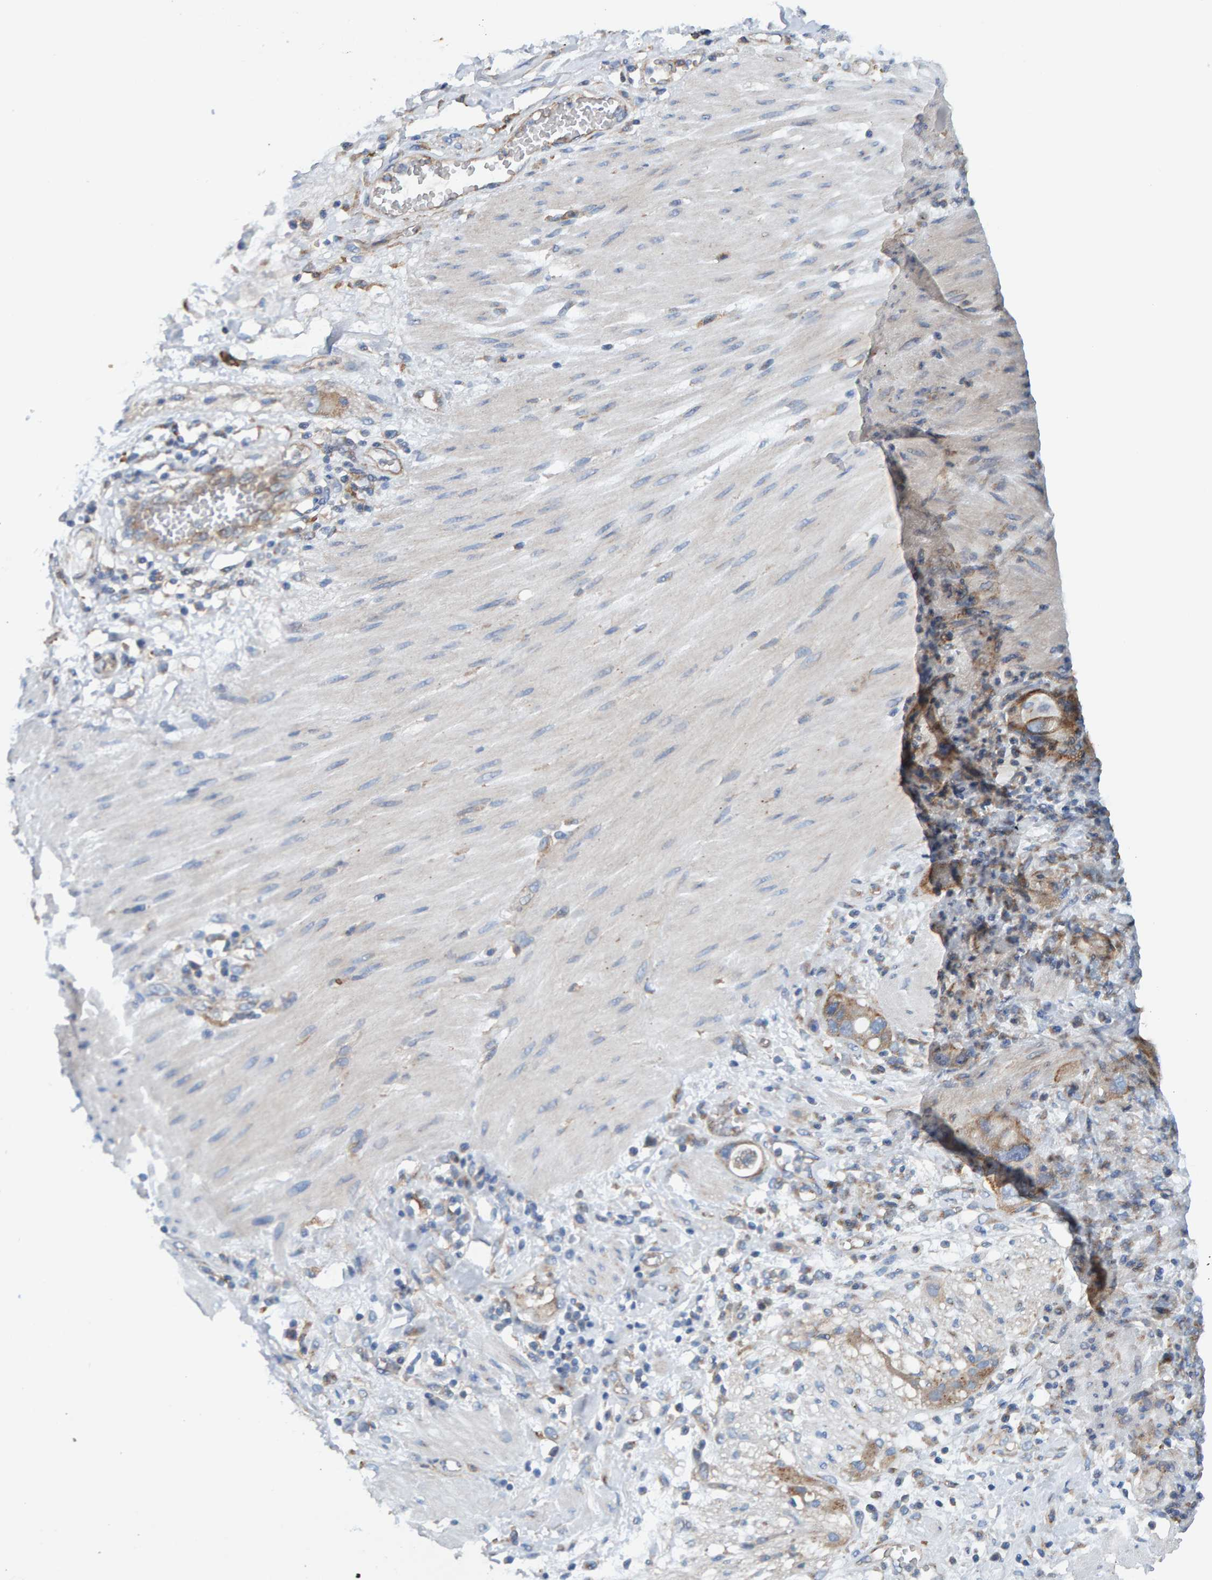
{"staining": {"intensity": "weak", "quantity": ">75%", "location": "cytoplasmic/membranous"}, "tissue": "stomach cancer", "cell_type": "Tumor cells", "image_type": "cancer", "snomed": [{"axis": "morphology", "description": "Adenocarcinoma, NOS"}, {"axis": "topography", "description": "Stomach"}, {"axis": "topography", "description": "Stomach, lower"}], "caption": "Human stomach cancer stained with a protein marker reveals weak staining in tumor cells.", "gene": "MKLN1", "patient": {"sex": "female", "age": 48}}